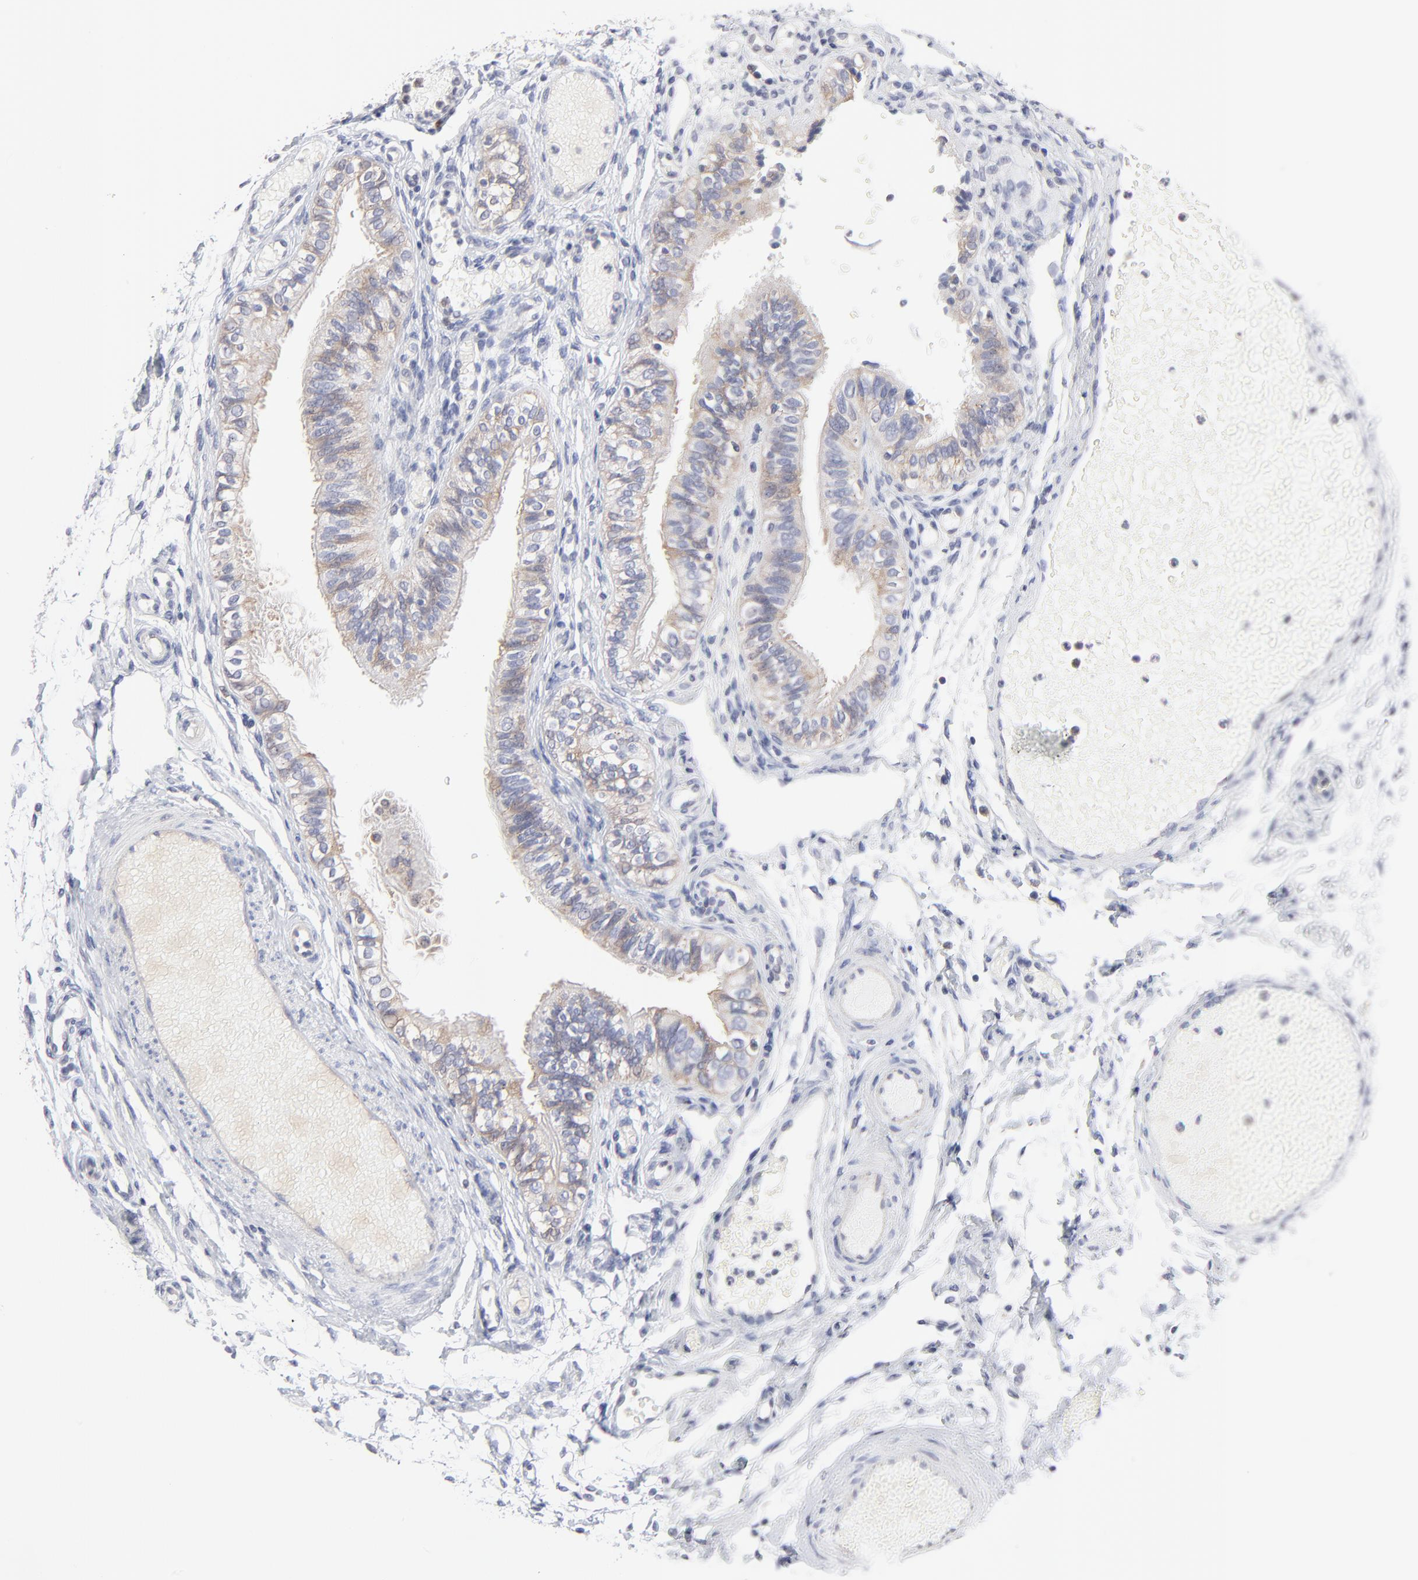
{"staining": {"intensity": "weak", "quantity": "<25%", "location": "cytoplasmic/membranous"}, "tissue": "fallopian tube", "cell_type": "Glandular cells", "image_type": "normal", "snomed": [{"axis": "morphology", "description": "Normal tissue, NOS"}, {"axis": "morphology", "description": "Dermoid, NOS"}, {"axis": "topography", "description": "Fallopian tube"}], "caption": "Immunohistochemistry (IHC) micrograph of benign fallopian tube: human fallopian tube stained with DAB (3,3'-diaminobenzidine) exhibits no significant protein expression in glandular cells.", "gene": "TRIM22", "patient": {"sex": "female", "age": 33}}